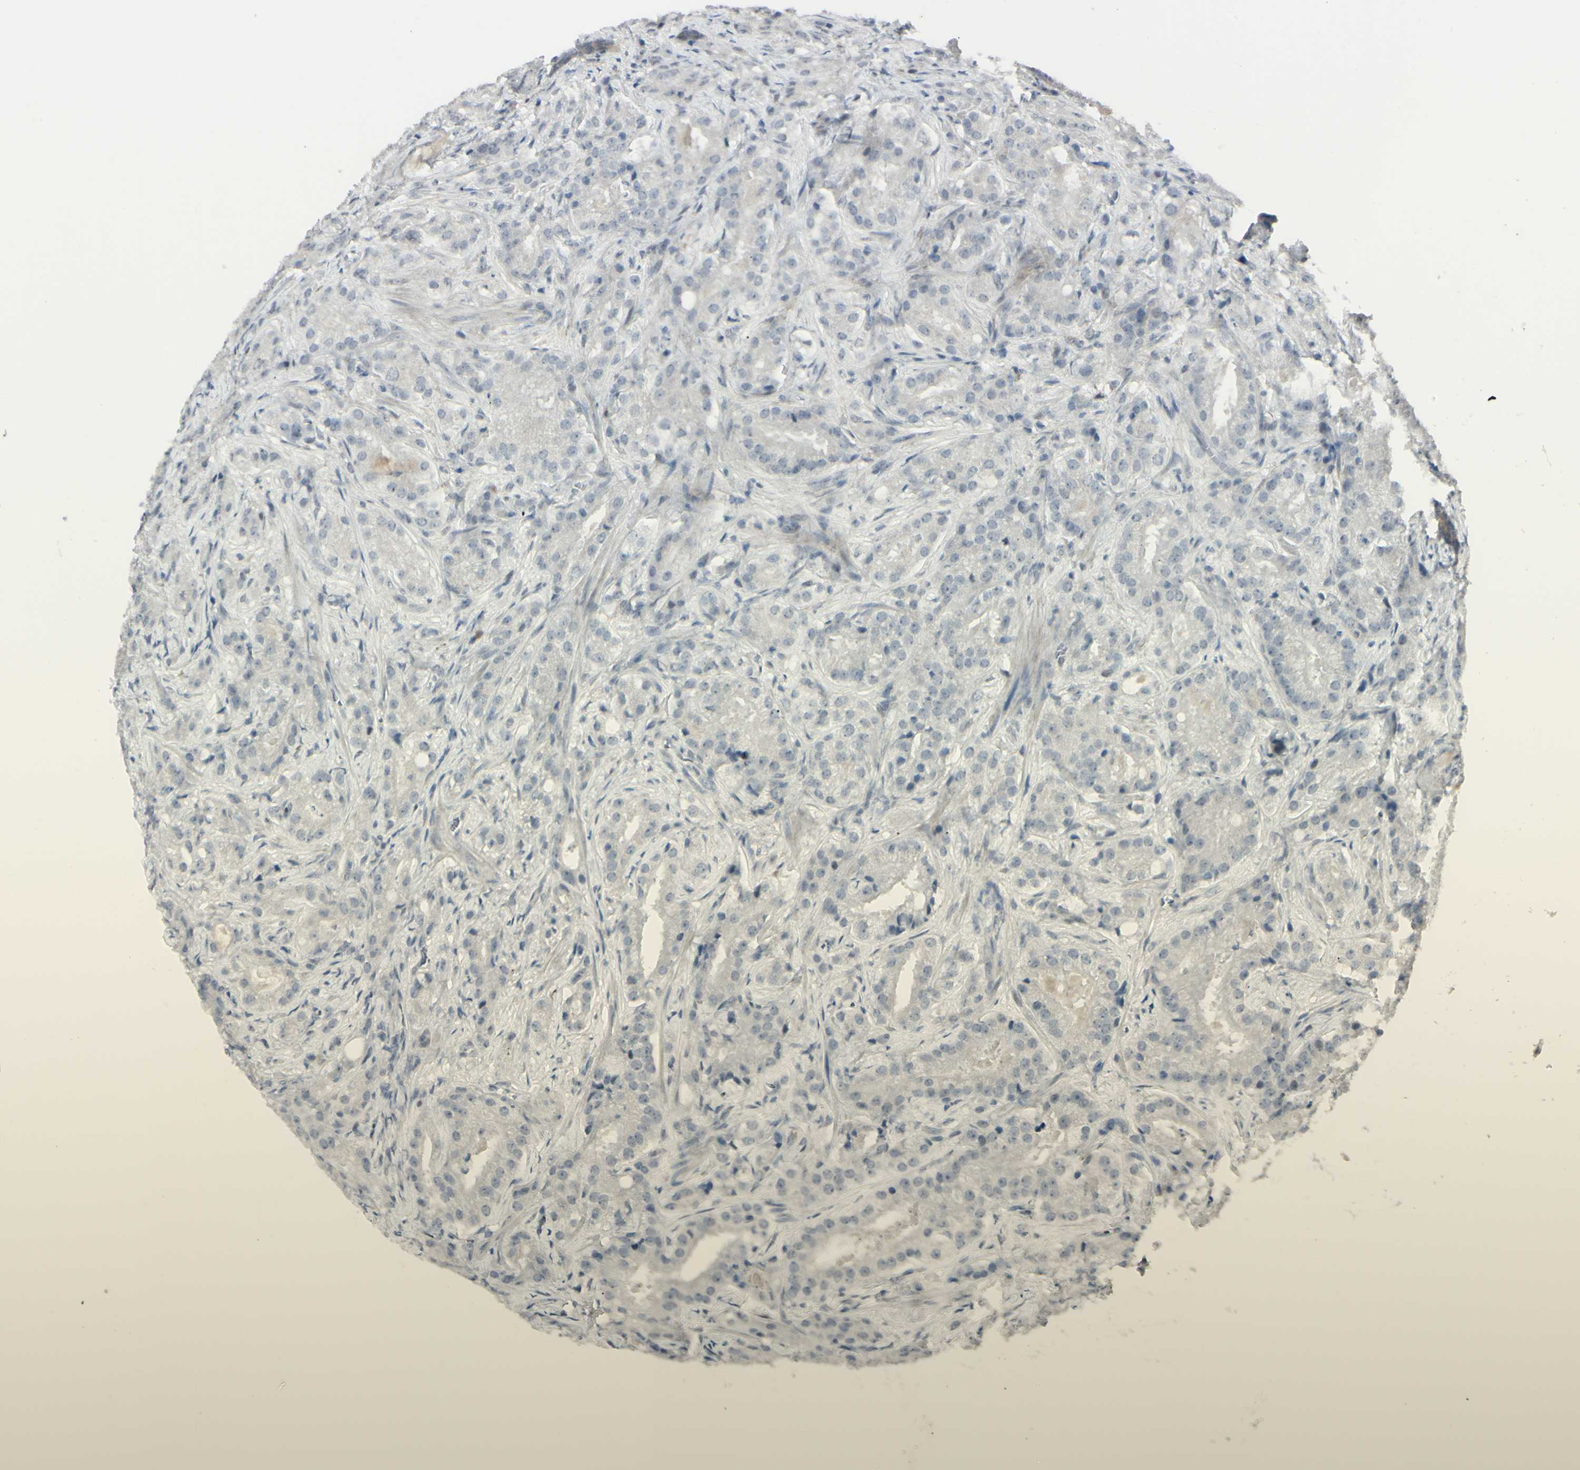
{"staining": {"intensity": "negative", "quantity": "none", "location": "none"}, "tissue": "prostate cancer", "cell_type": "Tumor cells", "image_type": "cancer", "snomed": [{"axis": "morphology", "description": "Adenocarcinoma, High grade"}, {"axis": "topography", "description": "Prostate"}], "caption": "High-grade adenocarcinoma (prostate) was stained to show a protein in brown. There is no significant expression in tumor cells.", "gene": "ETNK1", "patient": {"sex": "male", "age": 64}}